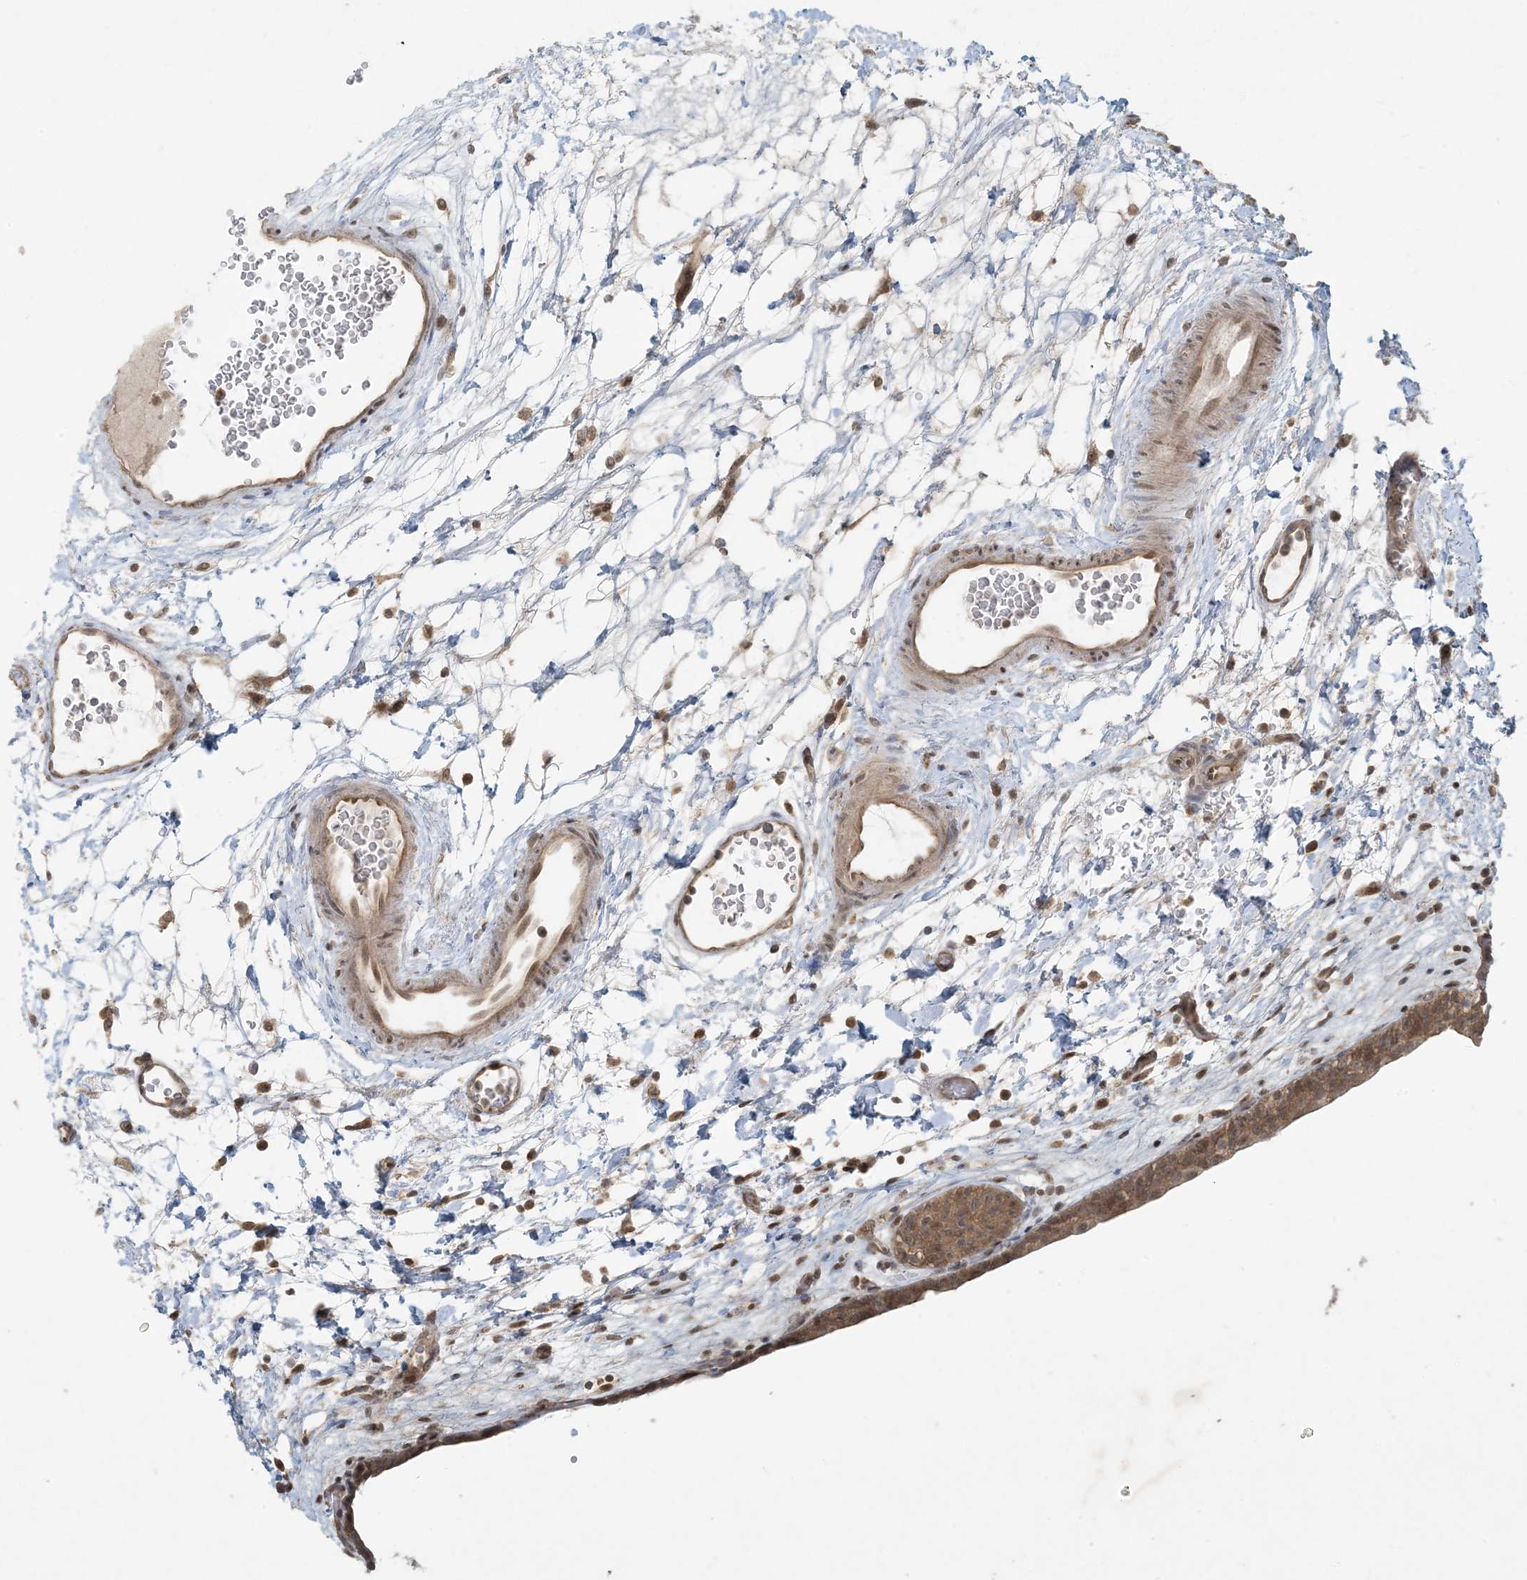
{"staining": {"intensity": "moderate", "quantity": ">75%", "location": "cytoplasmic/membranous"}, "tissue": "urinary bladder", "cell_type": "Urothelial cells", "image_type": "normal", "snomed": [{"axis": "morphology", "description": "Normal tissue, NOS"}, {"axis": "topography", "description": "Urinary bladder"}], "caption": "Brown immunohistochemical staining in unremarkable human urinary bladder demonstrates moderate cytoplasmic/membranous positivity in approximately >75% of urothelial cells. The staining was performed using DAB (3,3'-diaminobenzidine) to visualize the protein expression in brown, while the nuclei were stained in blue with hematoxylin (Magnification: 20x).", "gene": "BCORL1", "patient": {"sex": "male", "age": 83}}